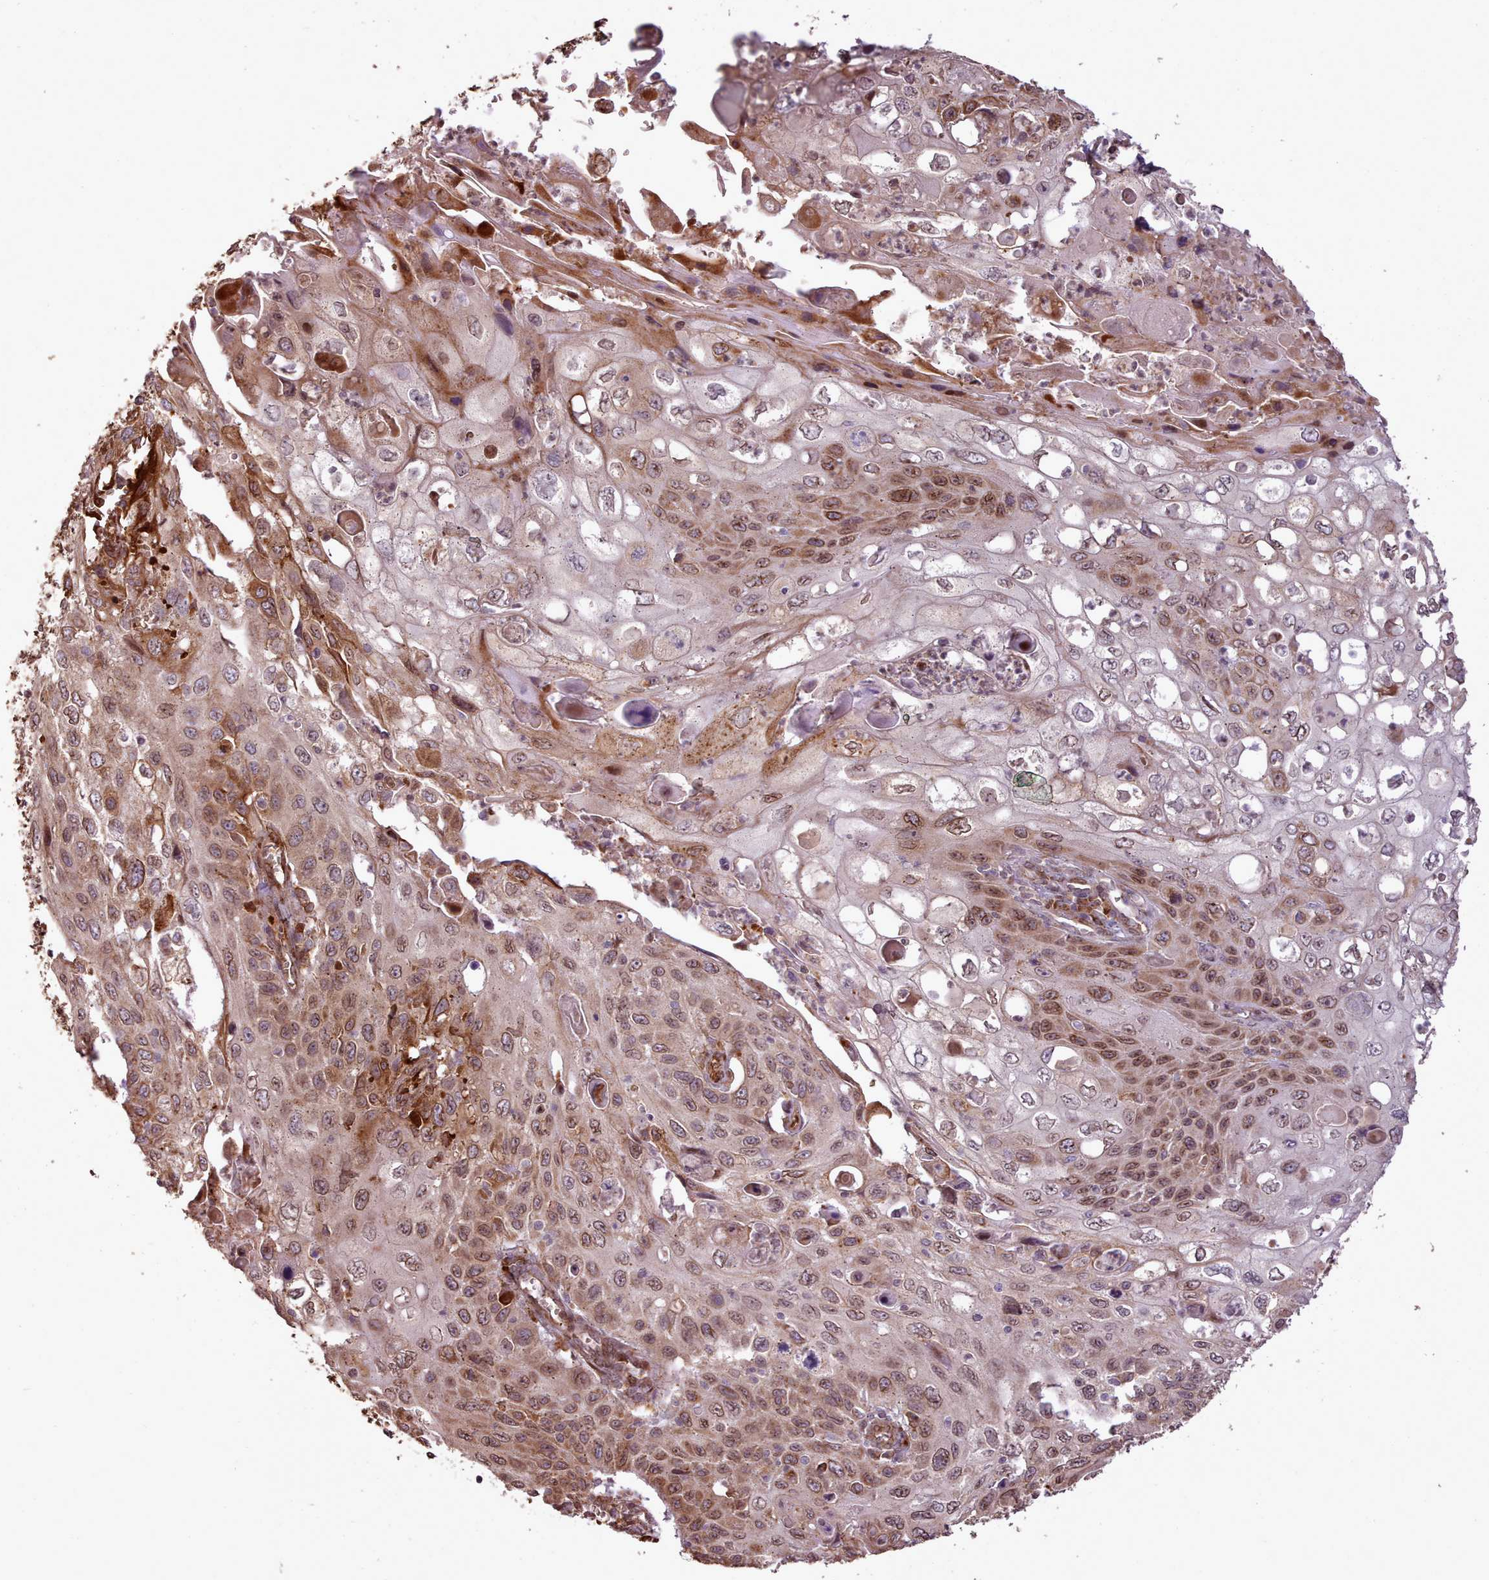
{"staining": {"intensity": "moderate", "quantity": ">75%", "location": "cytoplasmic/membranous,nuclear"}, "tissue": "cervical cancer", "cell_type": "Tumor cells", "image_type": "cancer", "snomed": [{"axis": "morphology", "description": "Squamous cell carcinoma, NOS"}, {"axis": "topography", "description": "Cervix"}], "caption": "A high-resolution histopathology image shows immunohistochemistry (IHC) staining of cervical cancer, which reveals moderate cytoplasmic/membranous and nuclear staining in approximately >75% of tumor cells.", "gene": "CABP1", "patient": {"sex": "female", "age": 70}}